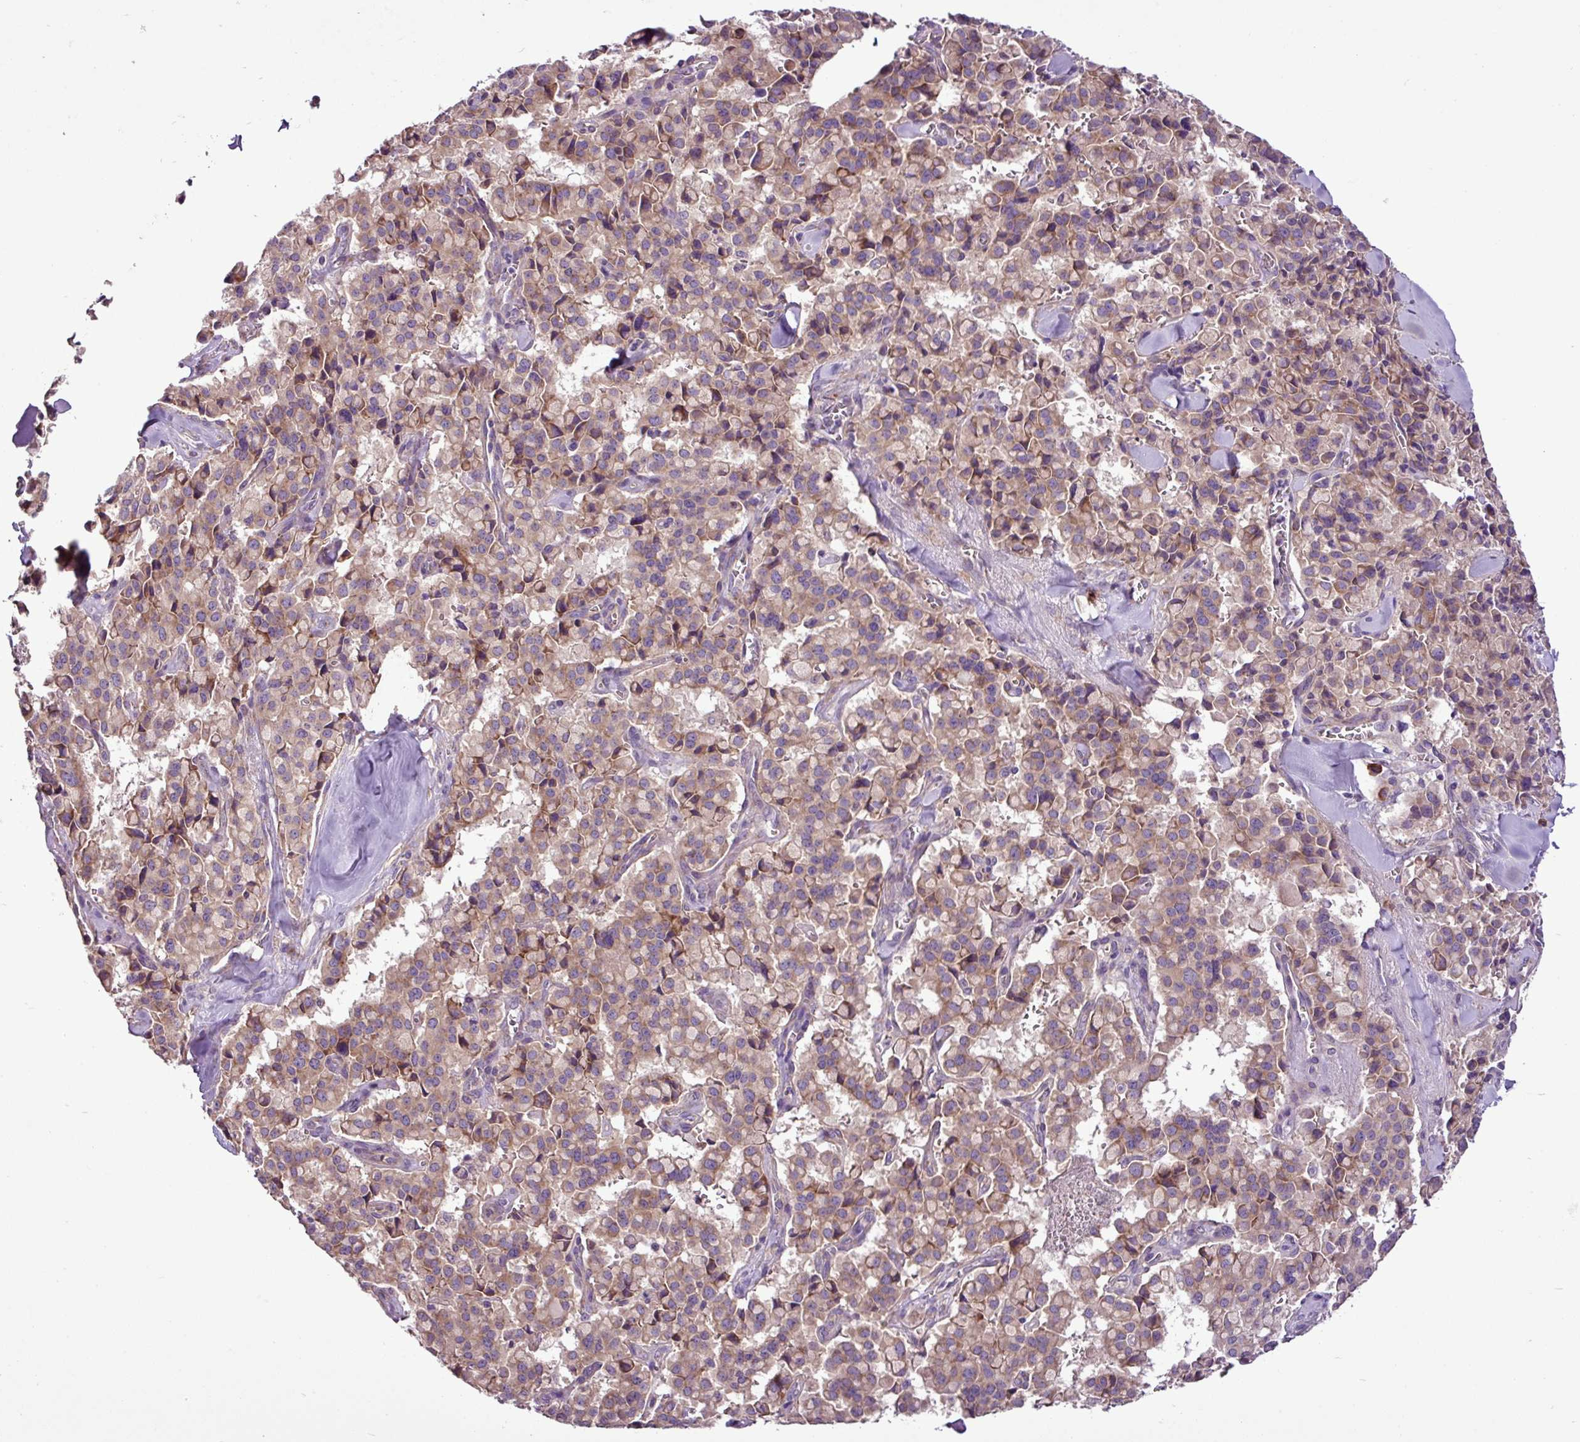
{"staining": {"intensity": "moderate", "quantity": ">75%", "location": "cytoplasmic/membranous"}, "tissue": "pancreatic cancer", "cell_type": "Tumor cells", "image_type": "cancer", "snomed": [{"axis": "morphology", "description": "Adenocarcinoma, NOS"}, {"axis": "topography", "description": "Pancreas"}], "caption": "High-magnification brightfield microscopy of pancreatic adenocarcinoma stained with DAB (3,3'-diaminobenzidine) (brown) and counterstained with hematoxylin (blue). tumor cells exhibit moderate cytoplasmic/membranous staining is present in about>75% of cells. (DAB IHC, brown staining for protein, blue staining for nuclei).", "gene": "RPL13", "patient": {"sex": "male", "age": 65}}